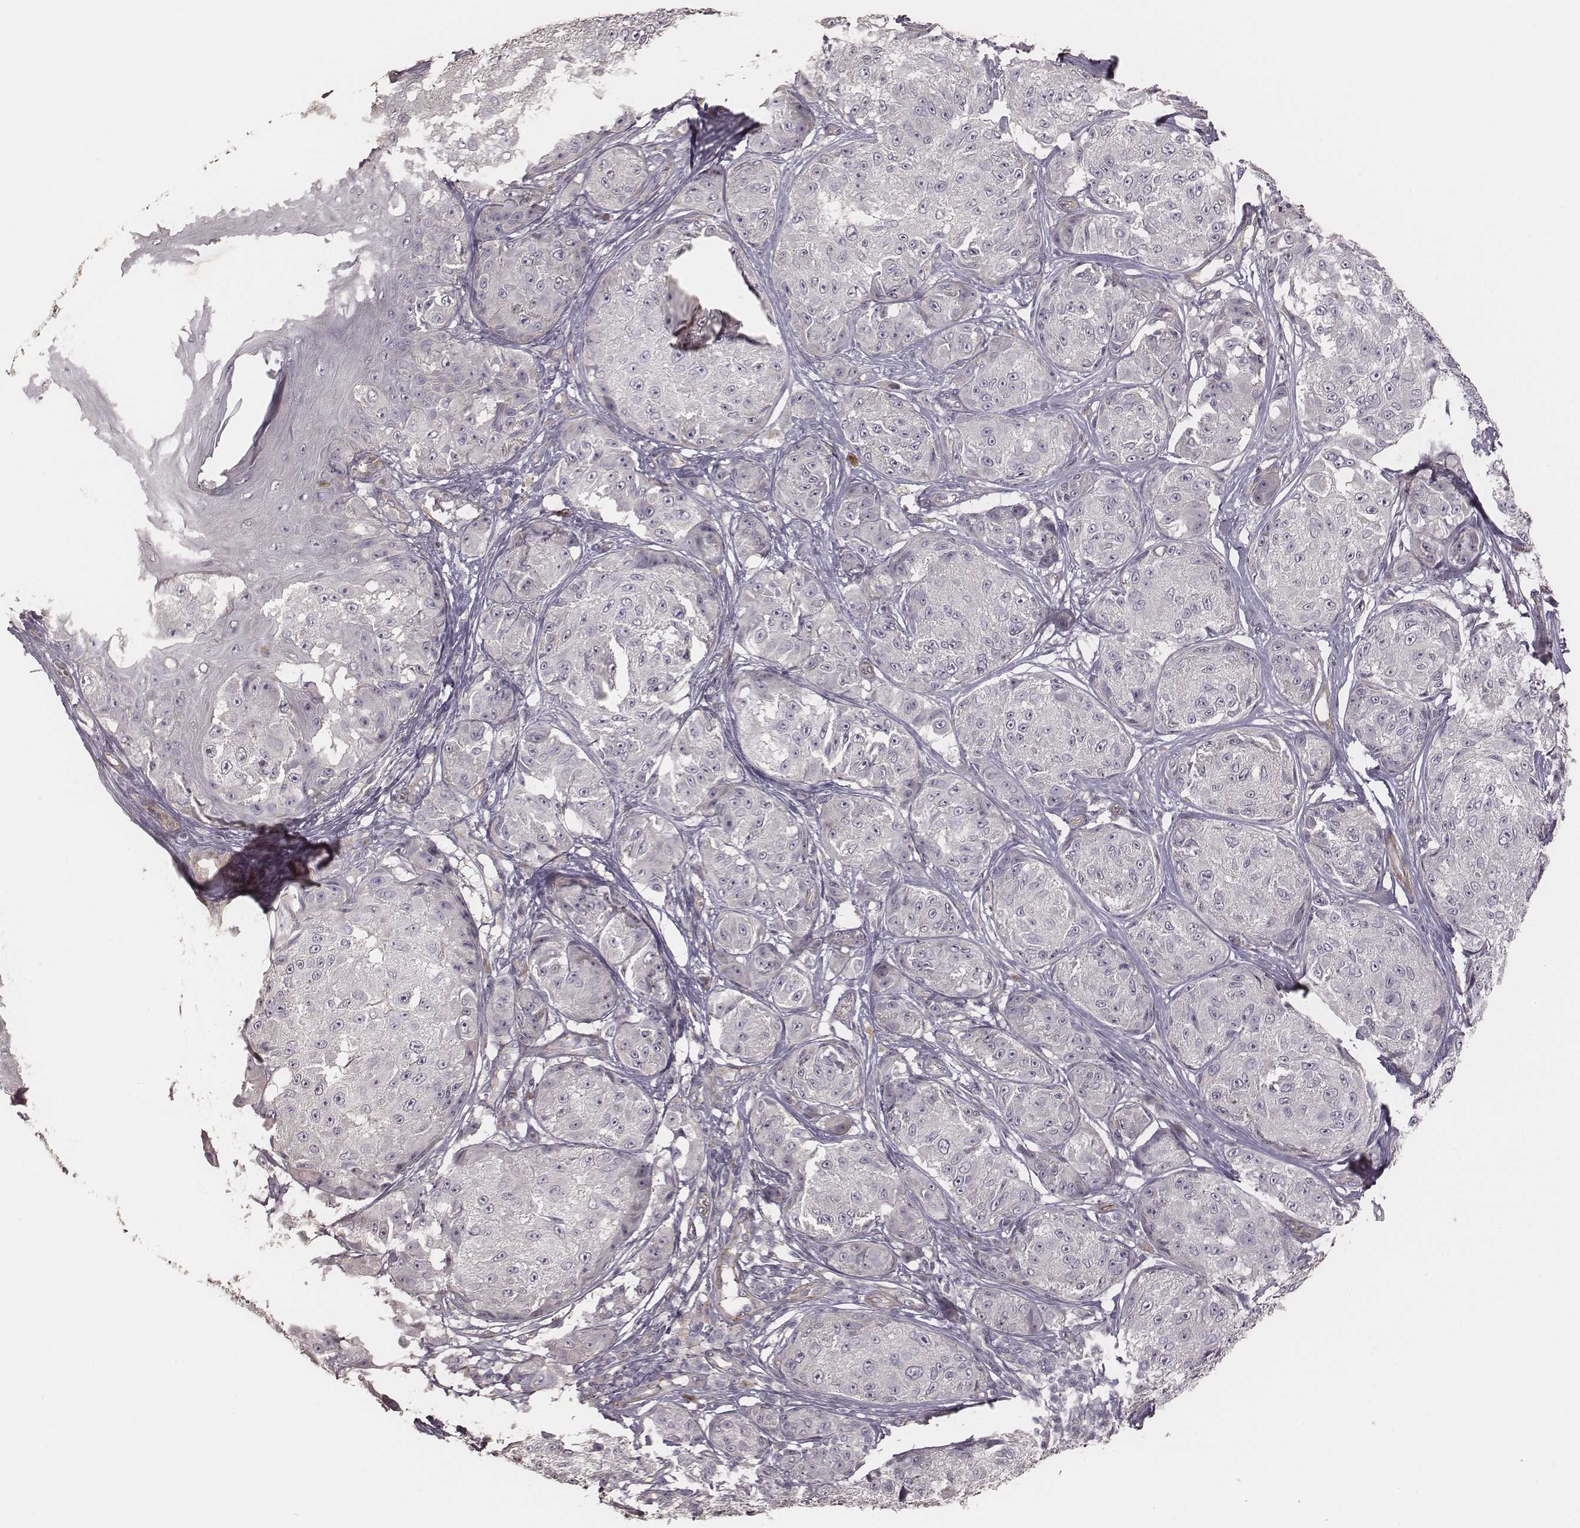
{"staining": {"intensity": "negative", "quantity": "none", "location": "none"}, "tissue": "melanoma", "cell_type": "Tumor cells", "image_type": "cancer", "snomed": [{"axis": "morphology", "description": "Malignant melanoma, NOS"}, {"axis": "topography", "description": "Skin"}], "caption": "Immunohistochemical staining of human malignant melanoma shows no significant staining in tumor cells.", "gene": "OTOGL", "patient": {"sex": "male", "age": 61}}